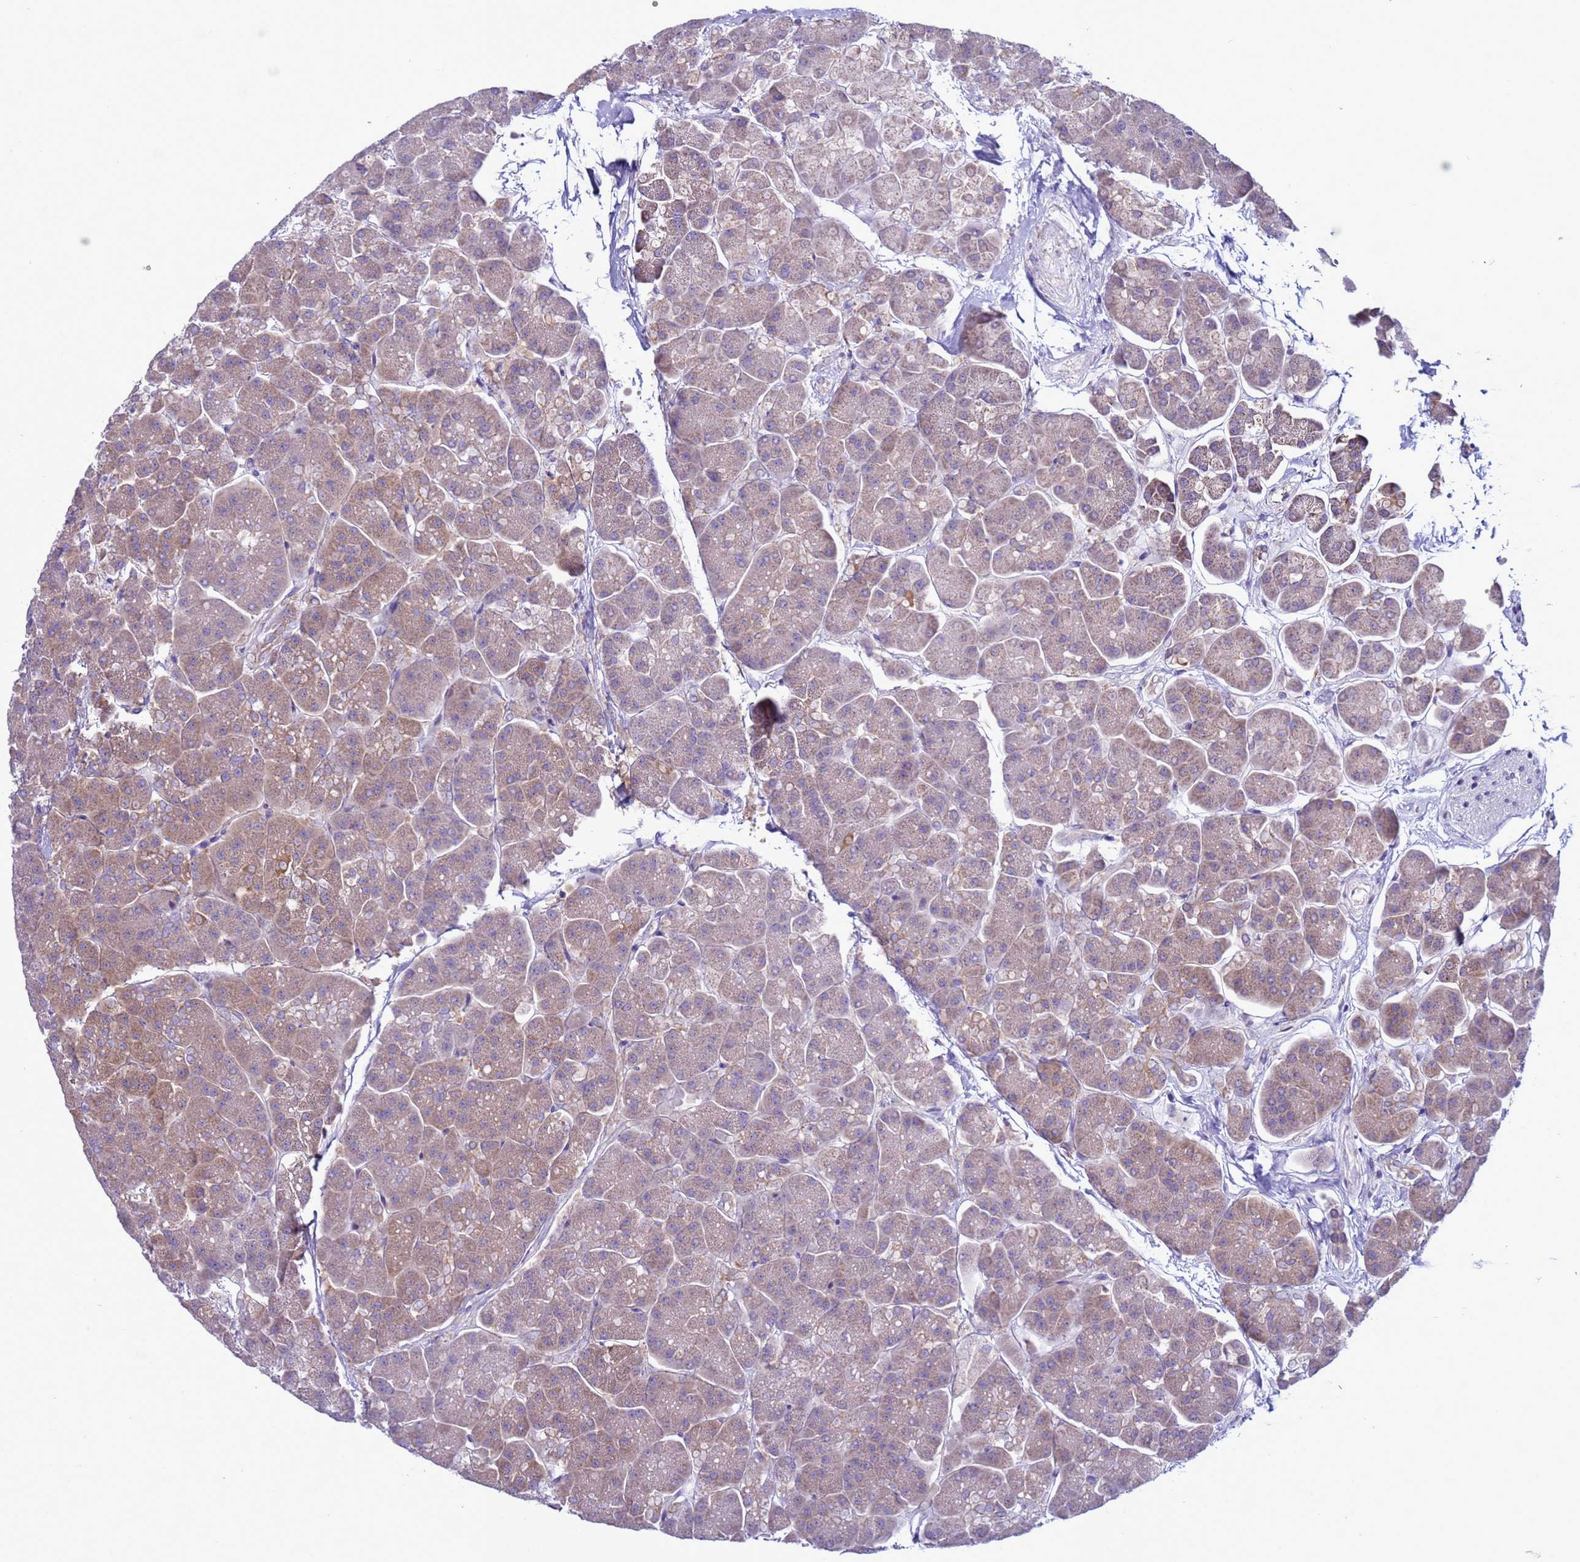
{"staining": {"intensity": "moderate", "quantity": "25%-75%", "location": "cytoplasmic/membranous"}, "tissue": "pancreas", "cell_type": "Exocrine glandular cells", "image_type": "normal", "snomed": [{"axis": "morphology", "description": "Normal tissue, NOS"}, {"axis": "topography", "description": "Pancreas"}, {"axis": "topography", "description": "Peripheral nerve tissue"}], "caption": "The photomicrograph displays staining of benign pancreas, revealing moderate cytoplasmic/membranous protein staining (brown color) within exocrine glandular cells.", "gene": "ABHD17B", "patient": {"sex": "male", "age": 54}}